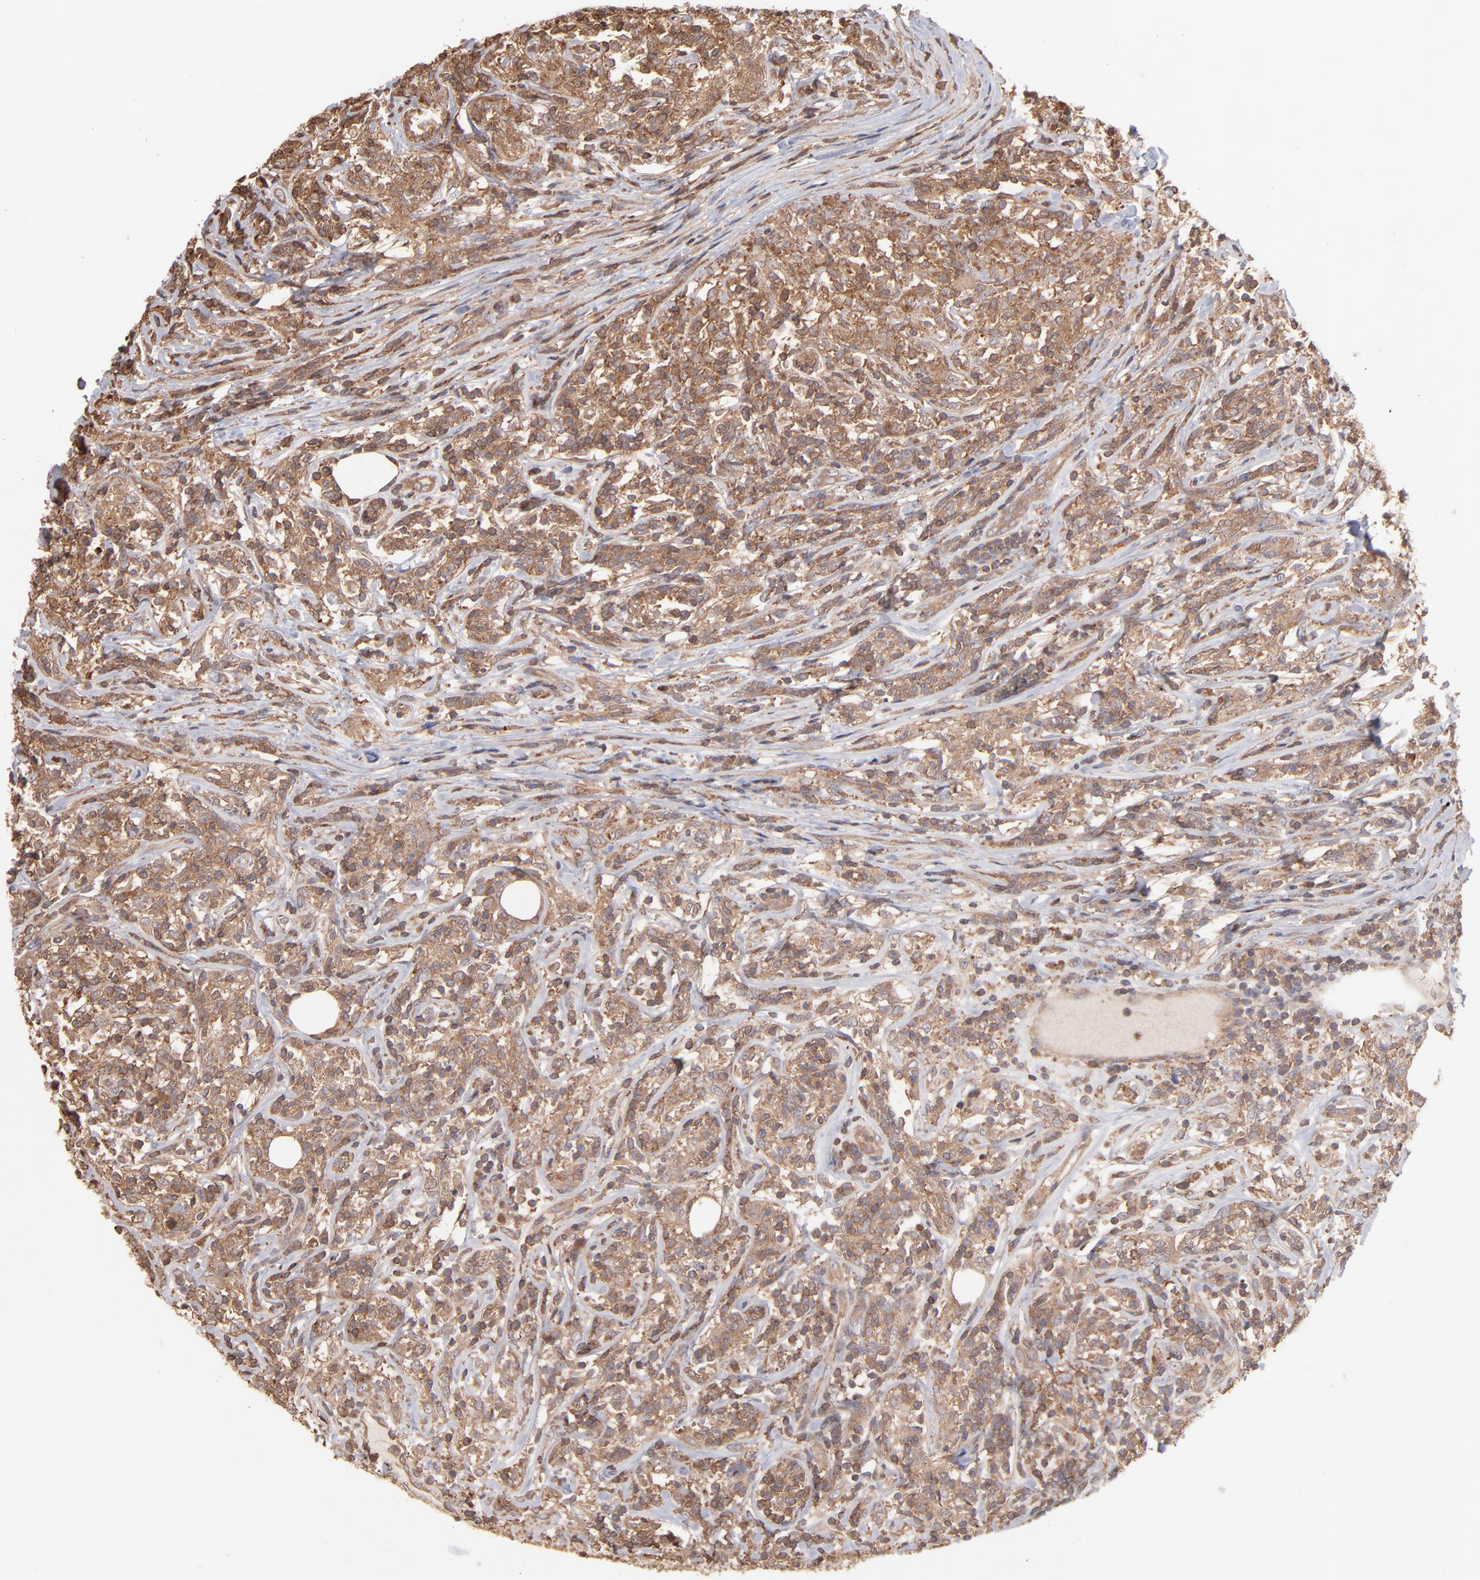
{"staining": {"intensity": "moderate", "quantity": ">75%", "location": "cytoplasmic/membranous"}, "tissue": "lymphoma", "cell_type": "Tumor cells", "image_type": "cancer", "snomed": [{"axis": "morphology", "description": "Malignant lymphoma, non-Hodgkin's type, High grade"}, {"axis": "topography", "description": "Lymph node"}], "caption": "Immunohistochemistry micrograph of lymphoma stained for a protein (brown), which exhibits medium levels of moderate cytoplasmic/membranous positivity in approximately >75% of tumor cells.", "gene": "MAP2K2", "patient": {"sex": "female", "age": 84}}